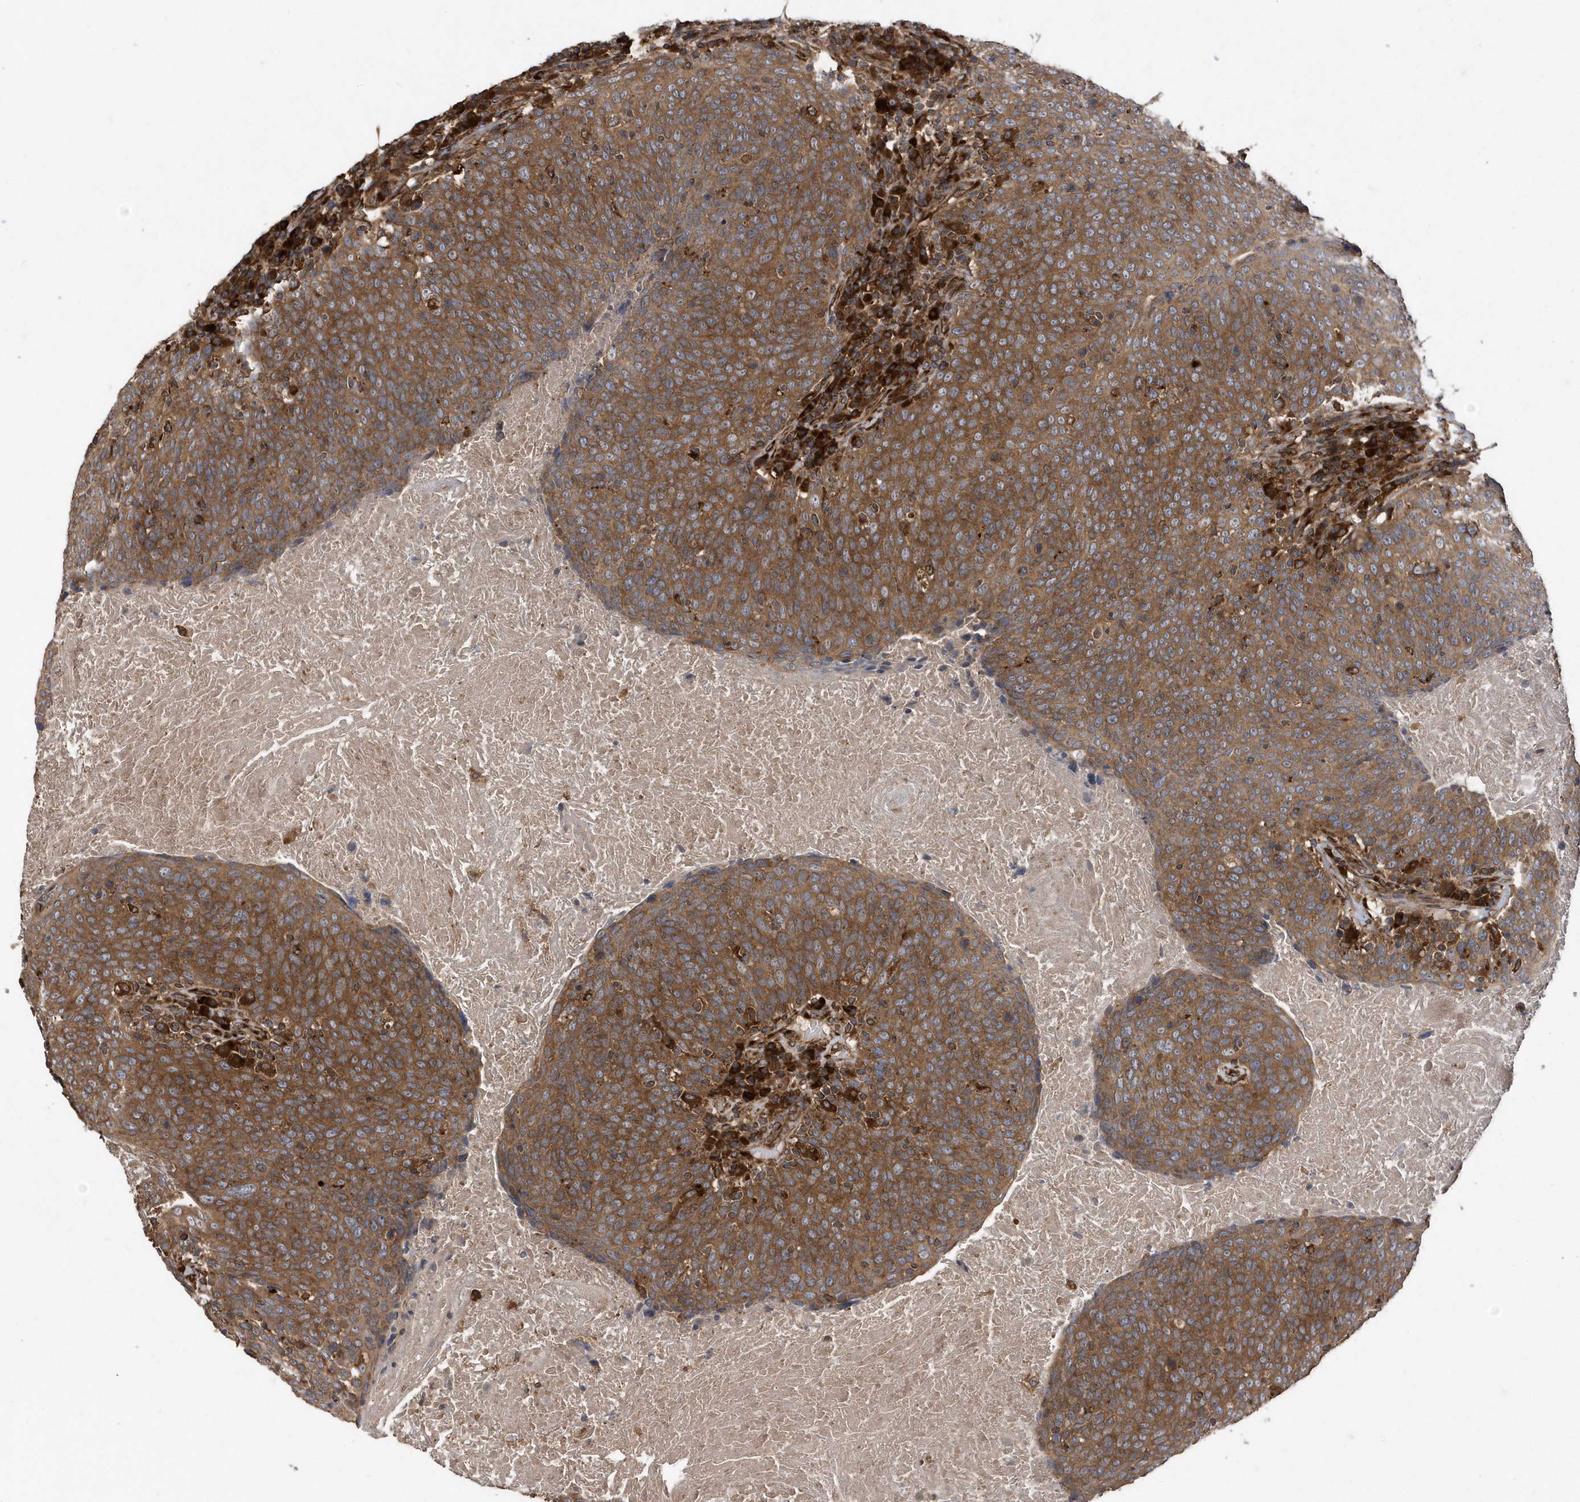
{"staining": {"intensity": "strong", "quantity": ">75%", "location": "cytoplasmic/membranous"}, "tissue": "head and neck cancer", "cell_type": "Tumor cells", "image_type": "cancer", "snomed": [{"axis": "morphology", "description": "Squamous cell carcinoma, NOS"}, {"axis": "morphology", "description": "Squamous cell carcinoma, metastatic, NOS"}, {"axis": "topography", "description": "Lymph node"}, {"axis": "topography", "description": "Head-Neck"}], "caption": "IHC micrograph of neoplastic tissue: head and neck metastatic squamous cell carcinoma stained using immunohistochemistry shows high levels of strong protein expression localized specifically in the cytoplasmic/membranous of tumor cells, appearing as a cytoplasmic/membranous brown color.", "gene": "WASHC5", "patient": {"sex": "male", "age": 62}}